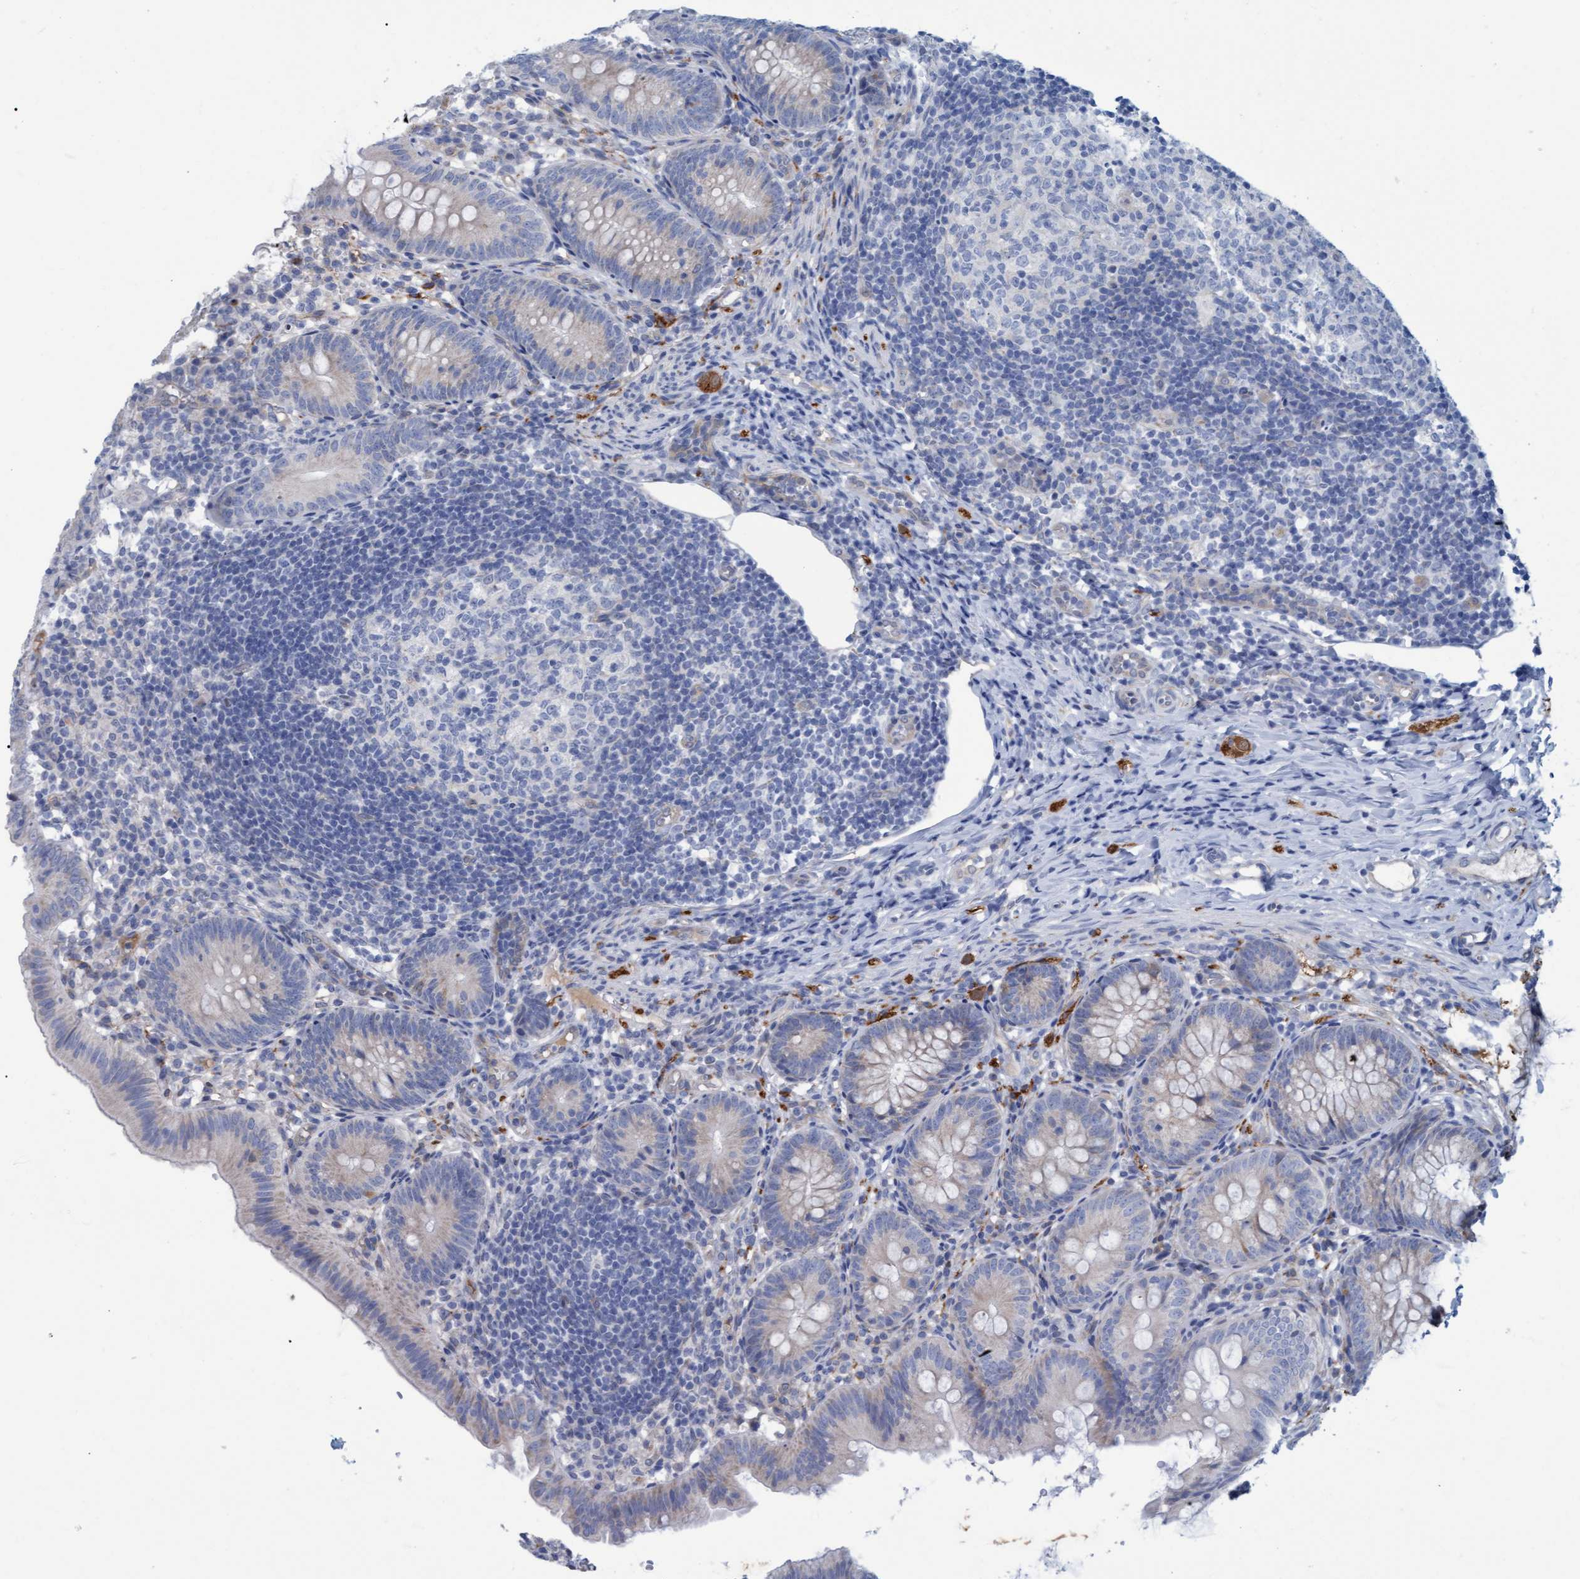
{"staining": {"intensity": "negative", "quantity": "none", "location": "none"}, "tissue": "appendix", "cell_type": "Glandular cells", "image_type": "normal", "snomed": [{"axis": "morphology", "description": "Normal tissue, NOS"}, {"axis": "topography", "description": "Appendix"}], "caption": "Immunohistochemistry photomicrograph of benign human appendix stained for a protein (brown), which shows no expression in glandular cells.", "gene": "STXBP1", "patient": {"sex": "male", "age": 1}}